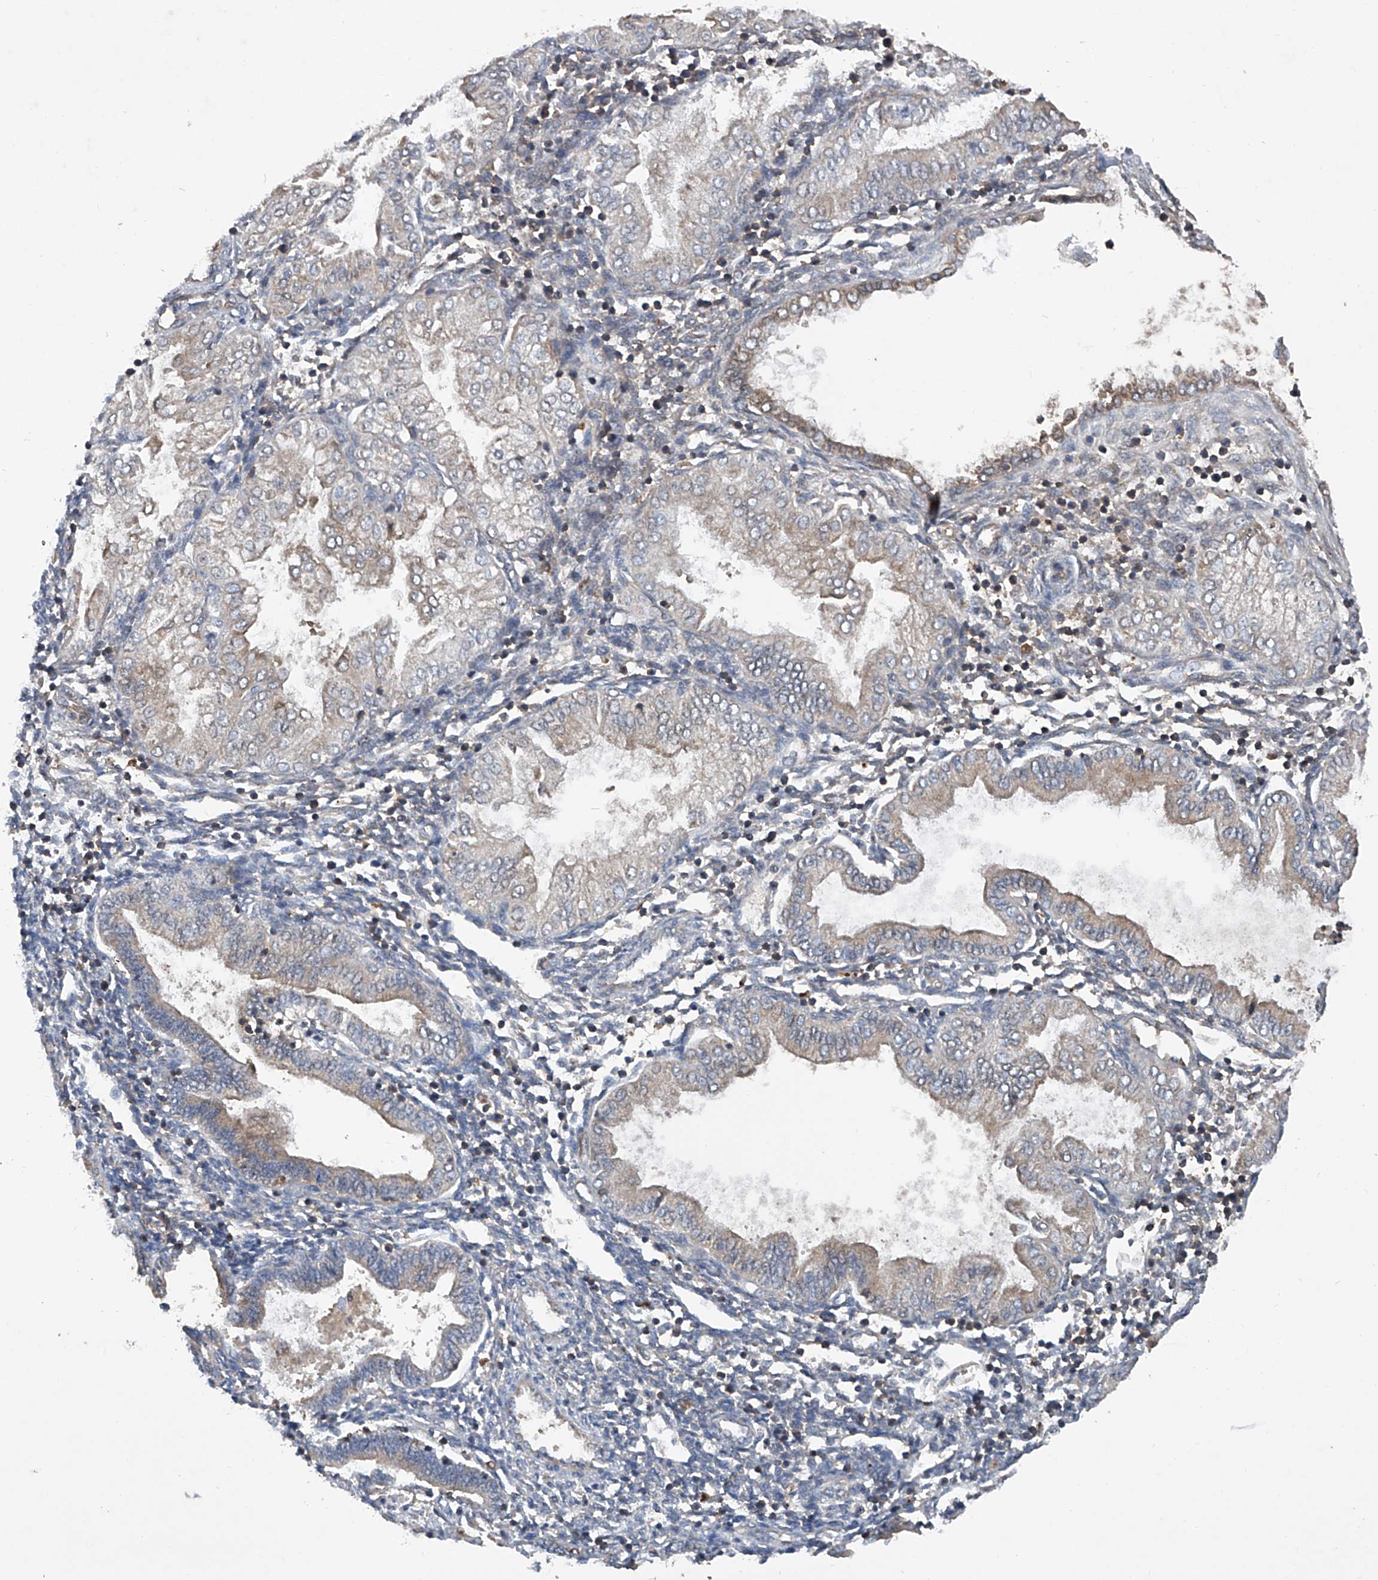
{"staining": {"intensity": "negative", "quantity": "none", "location": "none"}, "tissue": "endometrium", "cell_type": "Cells in endometrial stroma", "image_type": "normal", "snomed": [{"axis": "morphology", "description": "Normal tissue, NOS"}, {"axis": "topography", "description": "Endometrium"}], "caption": "There is no significant staining in cells in endometrial stroma of endometrium. The staining is performed using DAB (3,3'-diaminobenzidine) brown chromogen with nuclei counter-stained in using hematoxylin.", "gene": "ASCC3", "patient": {"sex": "female", "age": 53}}